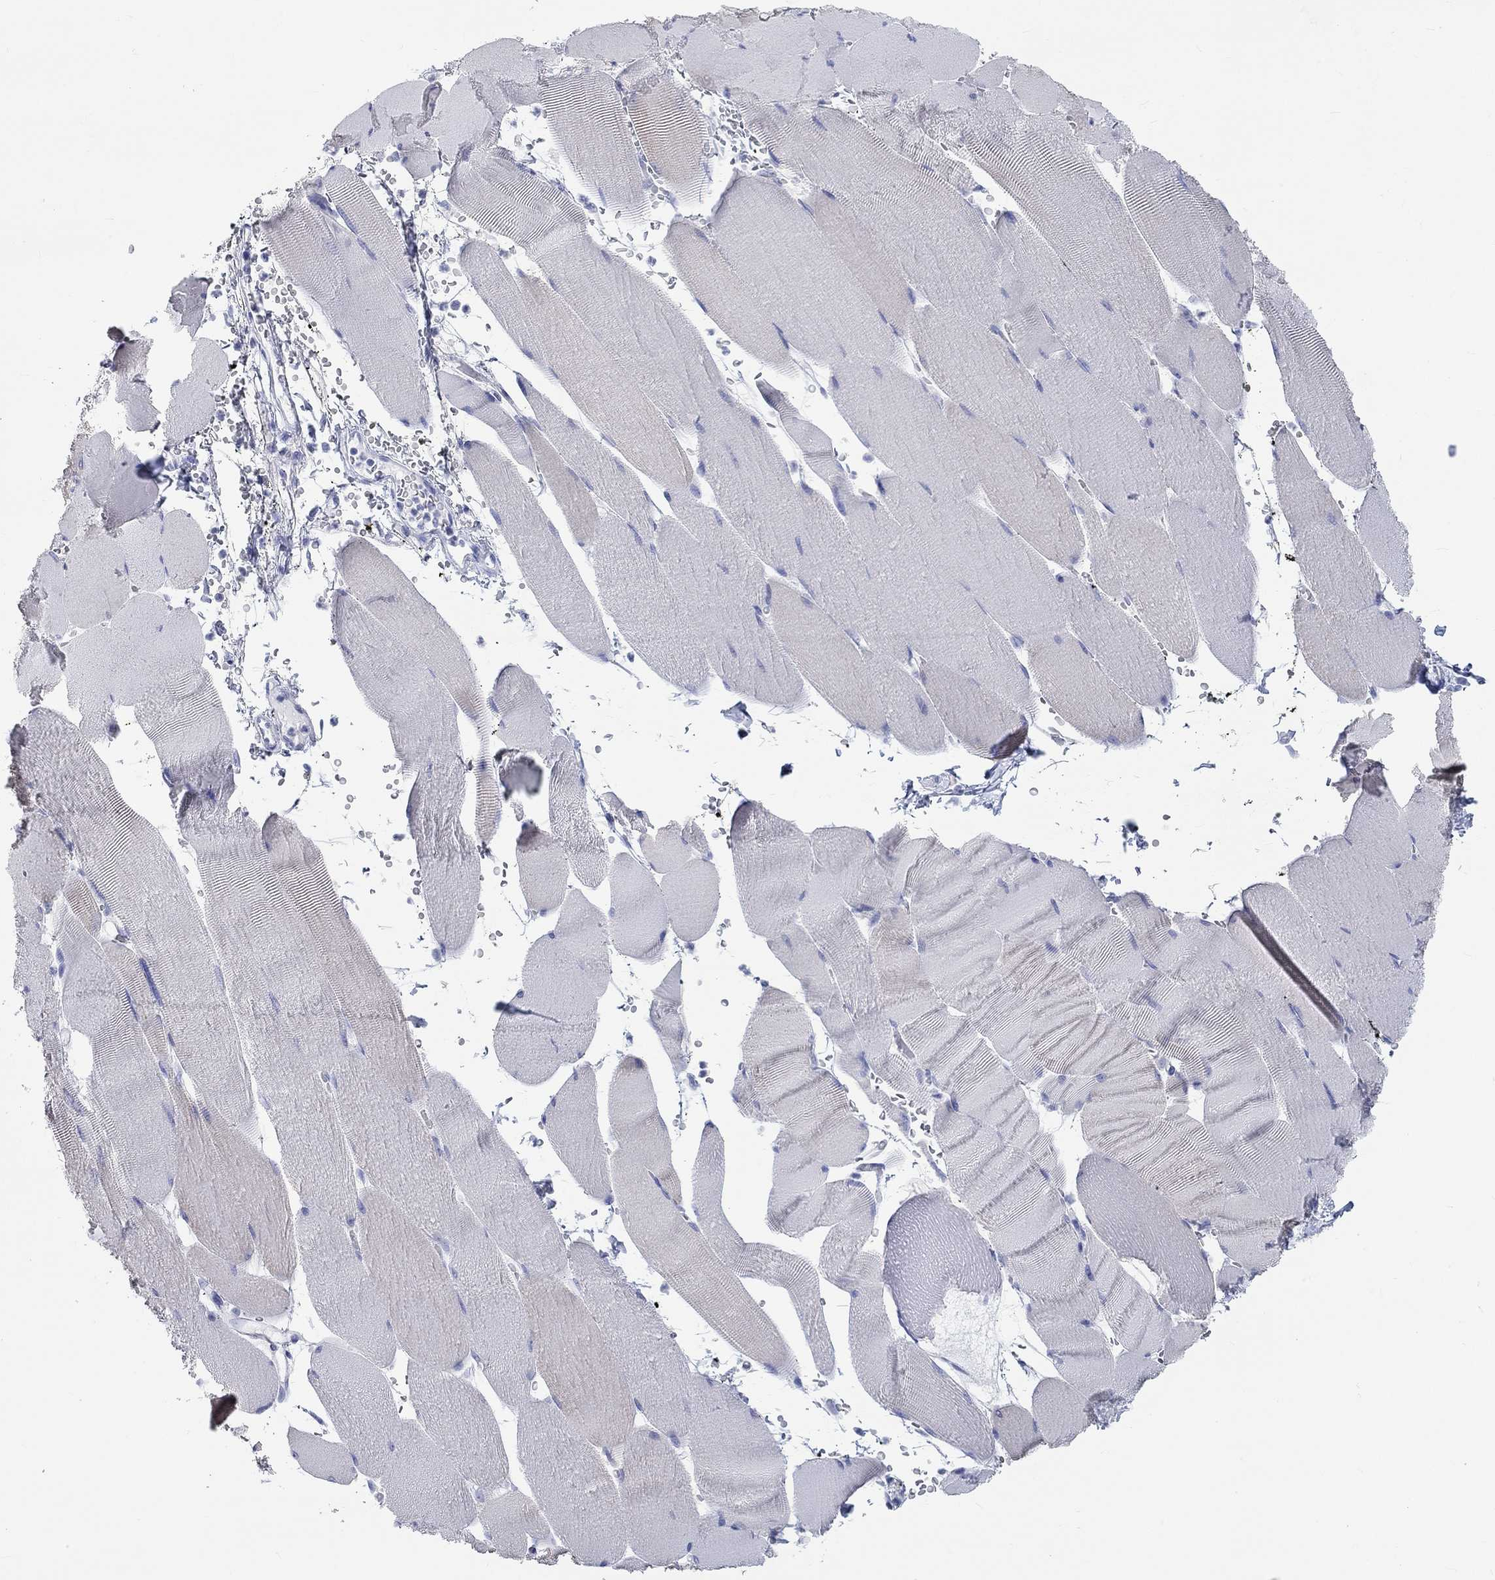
{"staining": {"intensity": "negative", "quantity": "none", "location": "none"}, "tissue": "skeletal muscle", "cell_type": "Myocytes", "image_type": "normal", "snomed": [{"axis": "morphology", "description": "Normal tissue, NOS"}, {"axis": "topography", "description": "Skeletal muscle"}], "caption": "This is an immunohistochemistry image of normal skeletal muscle. There is no expression in myocytes.", "gene": "SPATA9", "patient": {"sex": "male", "age": 56}}